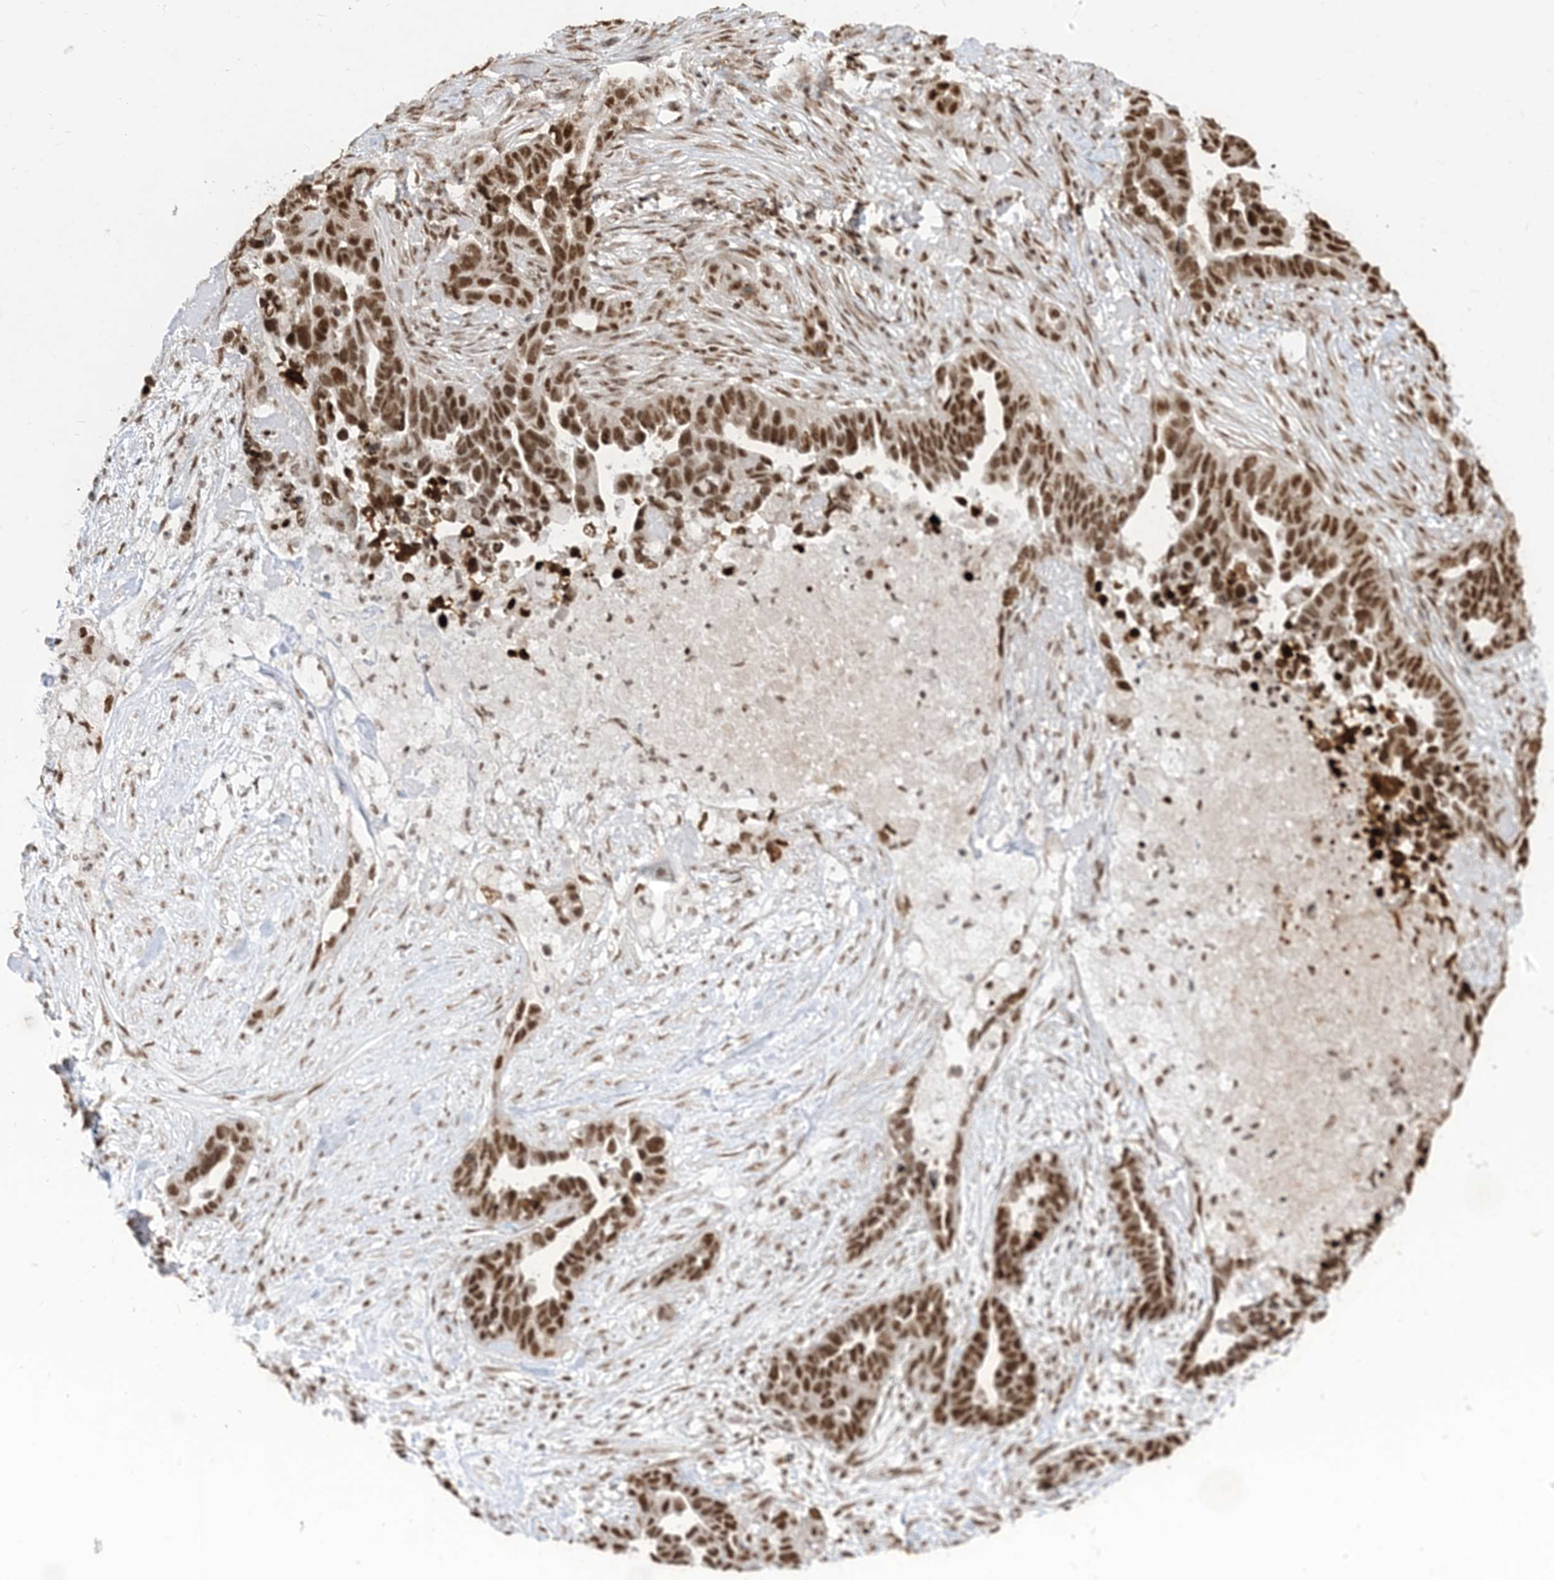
{"staining": {"intensity": "strong", "quantity": ">75%", "location": "nuclear"}, "tissue": "ovarian cancer", "cell_type": "Tumor cells", "image_type": "cancer", "snomed": [{"axis": "morphology", "description": "Cystadenocarcinoma, serous, NOS"}, {"axis": "topography", "description": "Ovary"}], "caption": "Human ovarian cancer (serous cystadenocarcinoma) stained with a protein marker shows strong staining in tumor cells.", "gene": "ARGLU1", "patient": {"sex": "female", "age": 54}}